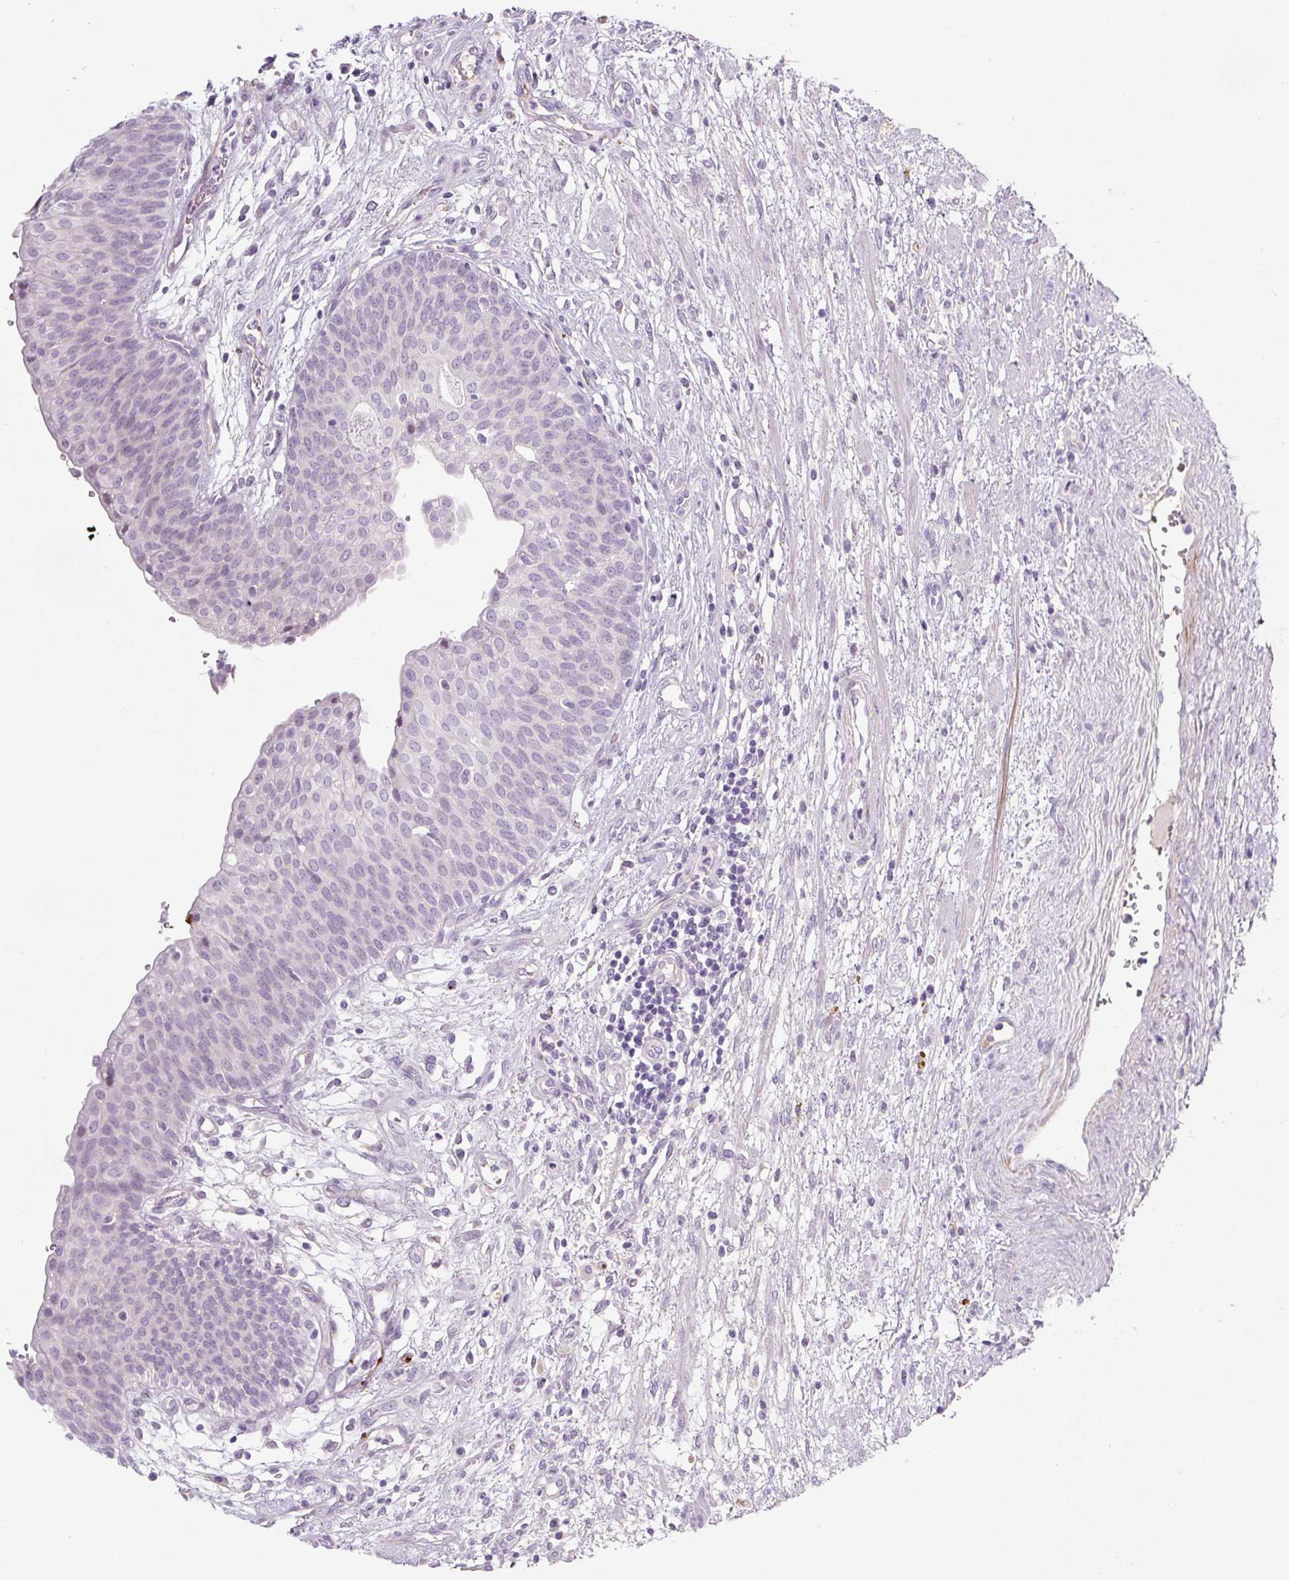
{"staining": {"intensity": "negative", "quantity": "none", "location": "none"}, "tissue": "urinary bladder", "cell_type": "Urothelial cells", "image_type": "normal", "snomed": [{"axis": "morphology", "description": "Normal tissue, NOS"}, {"axis": "topography", "description": "Urinary bladder"}], "caption": "Normal urinary bladder was stained to show a protein in brown. There is no significant staining in urothelial cells. (Immunohistochemistry, brightfield microscopy, high magnification).", "gene": "PRM1", "patient": {"sex": "male", "age": 55}}